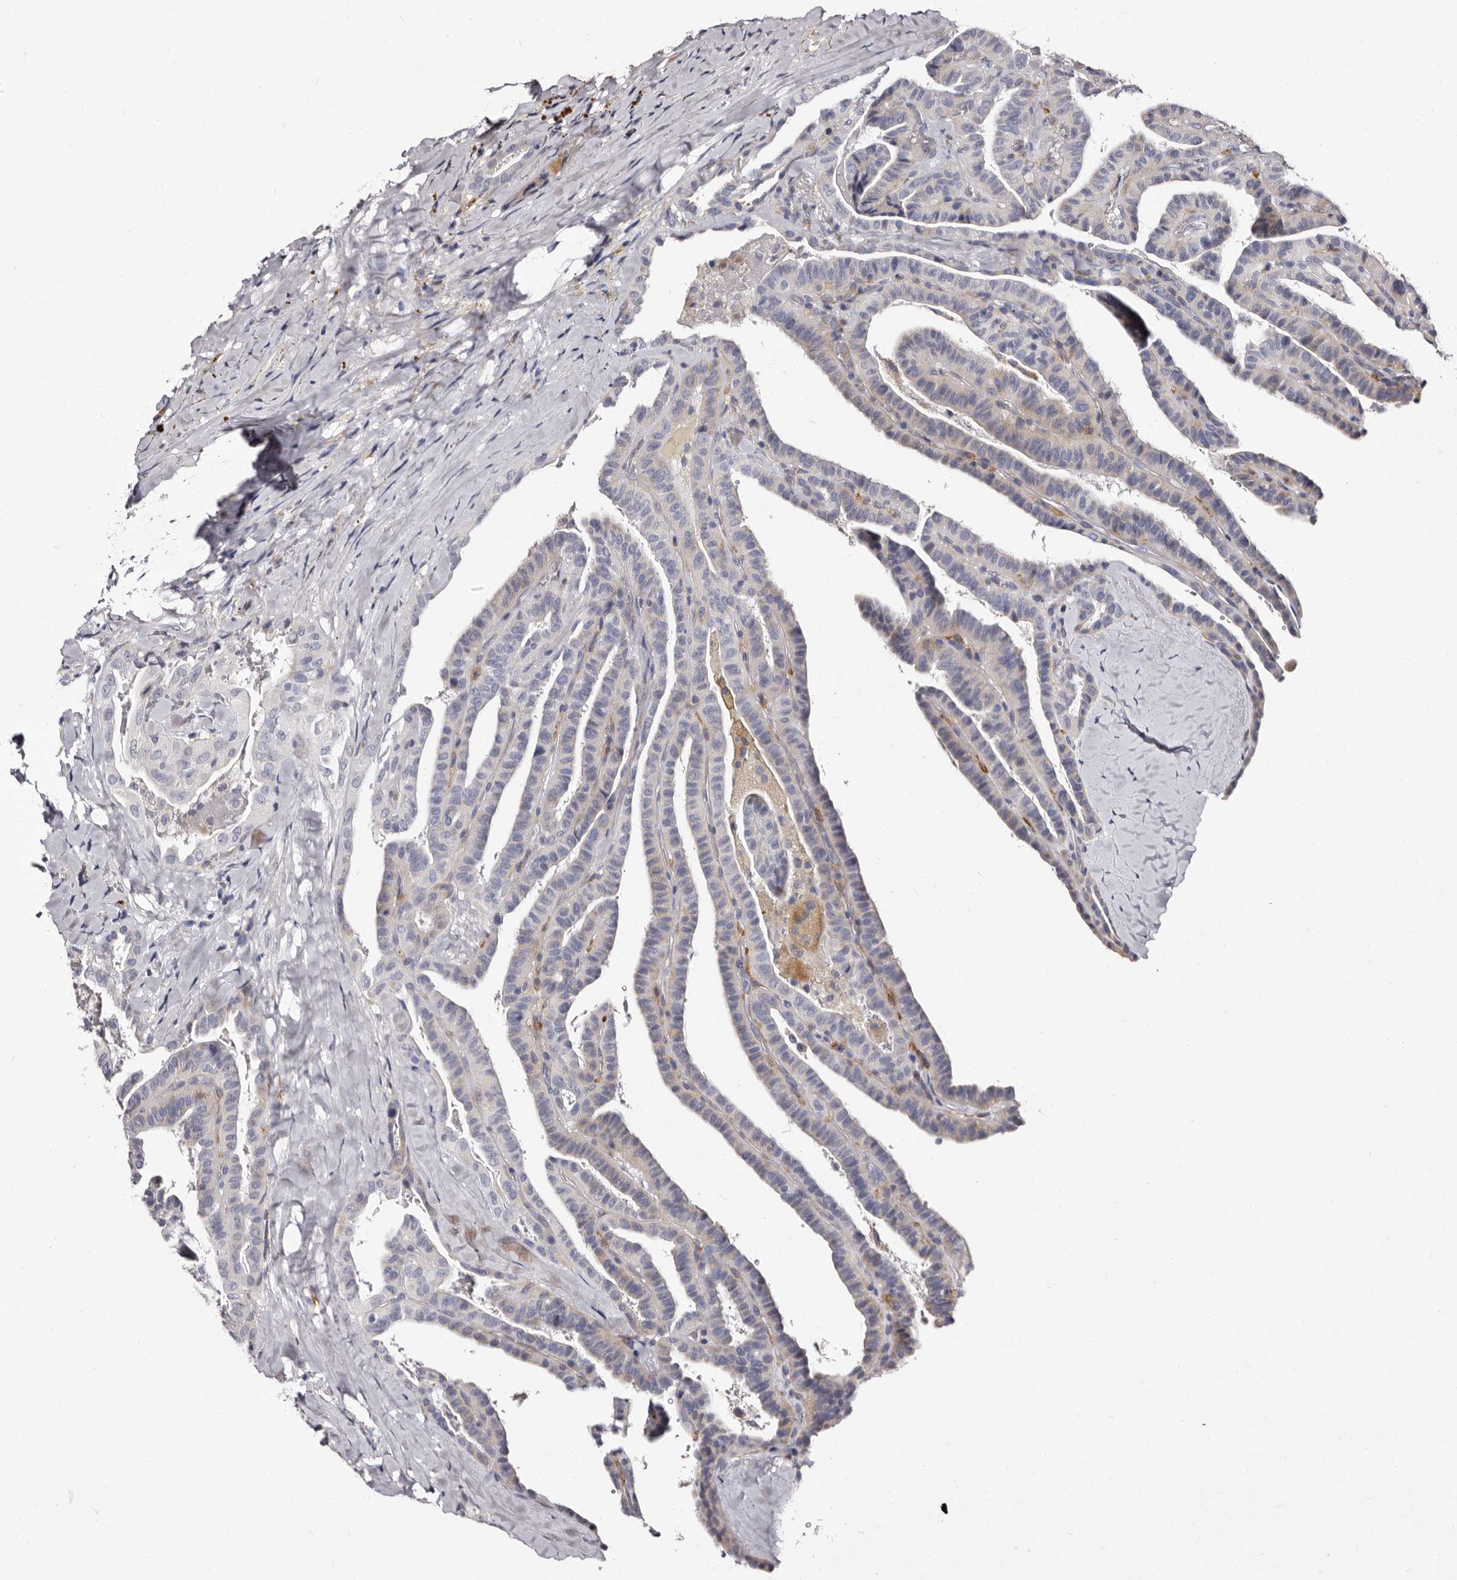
{"staining": {"intensity": "negative", "quantity": "none", "location": "none"}, "tissue": "thyroid cancer", "cell_type": "Tumor cells", "image_type": "cancer", "snomed": [{"axis": "morphology", "description": "Papillary adenocarcinoma, NOS"}, {"axis": "topography", "description": "Thyroid gland"}], "caption": "An IHC photomicrograph of papillary adenocarcinoma (thyroid) is shown. There is no staining in tumor cells of papillary adenocarcinoma (thyroid).", "gene": "AUNIP", "patient": {"sex": "male", "age": 77}}